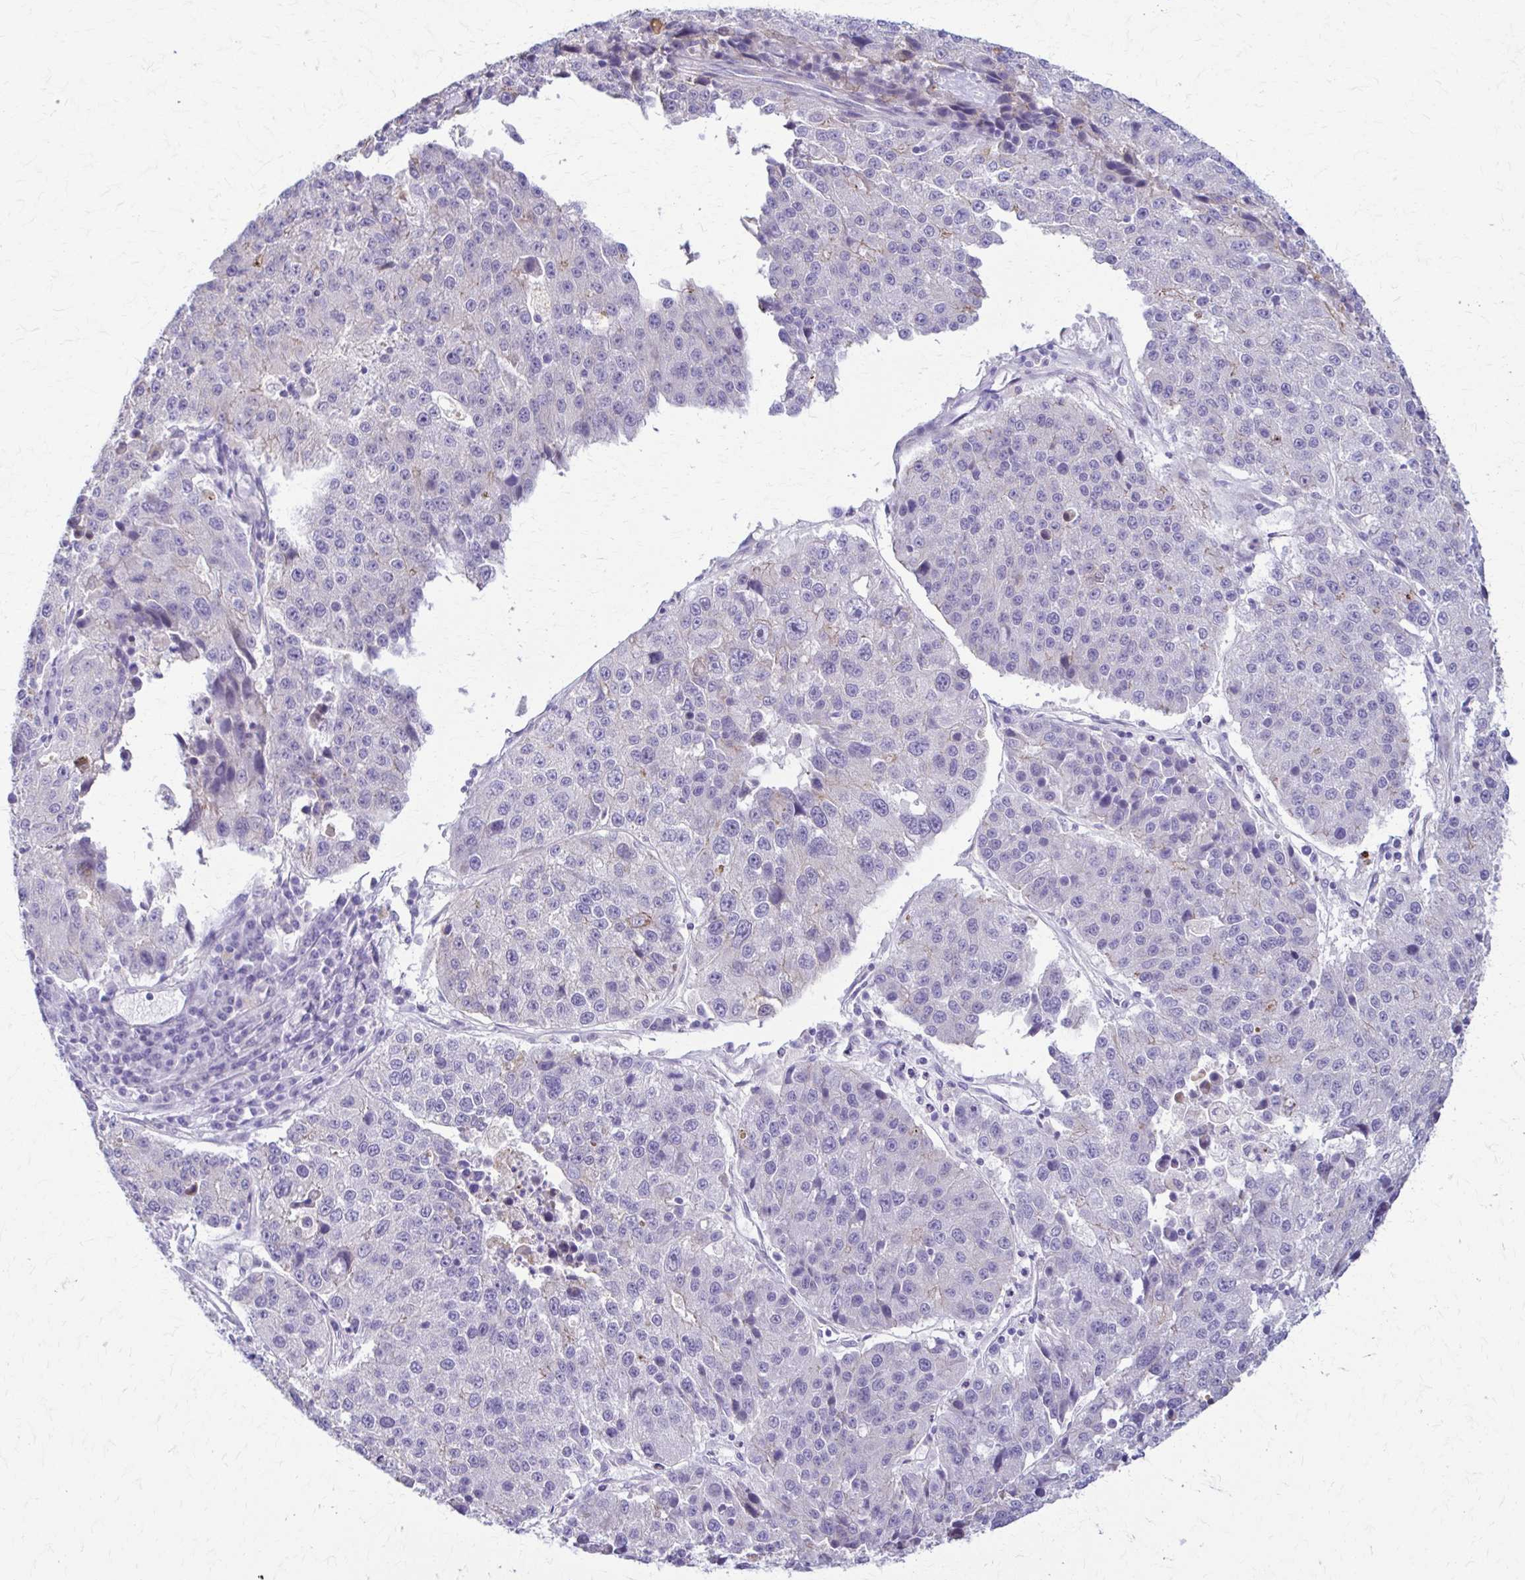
{"staining": {"intensity": "negative", "quantity": "none", "location": "none"}, "tissue": "stomach cancer", "cell_type": "Tumor cells", "image_type": "cancer", "snomed": [{"axis": "morphology", "description": "Adenocarcinoma, NOS"}, {"axis": "topography", "description": "Stomach"}], "caption": "A histopathology image of human stomach cancer (adenocarcinoma) is negative for staining in tumor cells.", "gene": "DSP", "patient": {"sex": "male", "age": 71}}